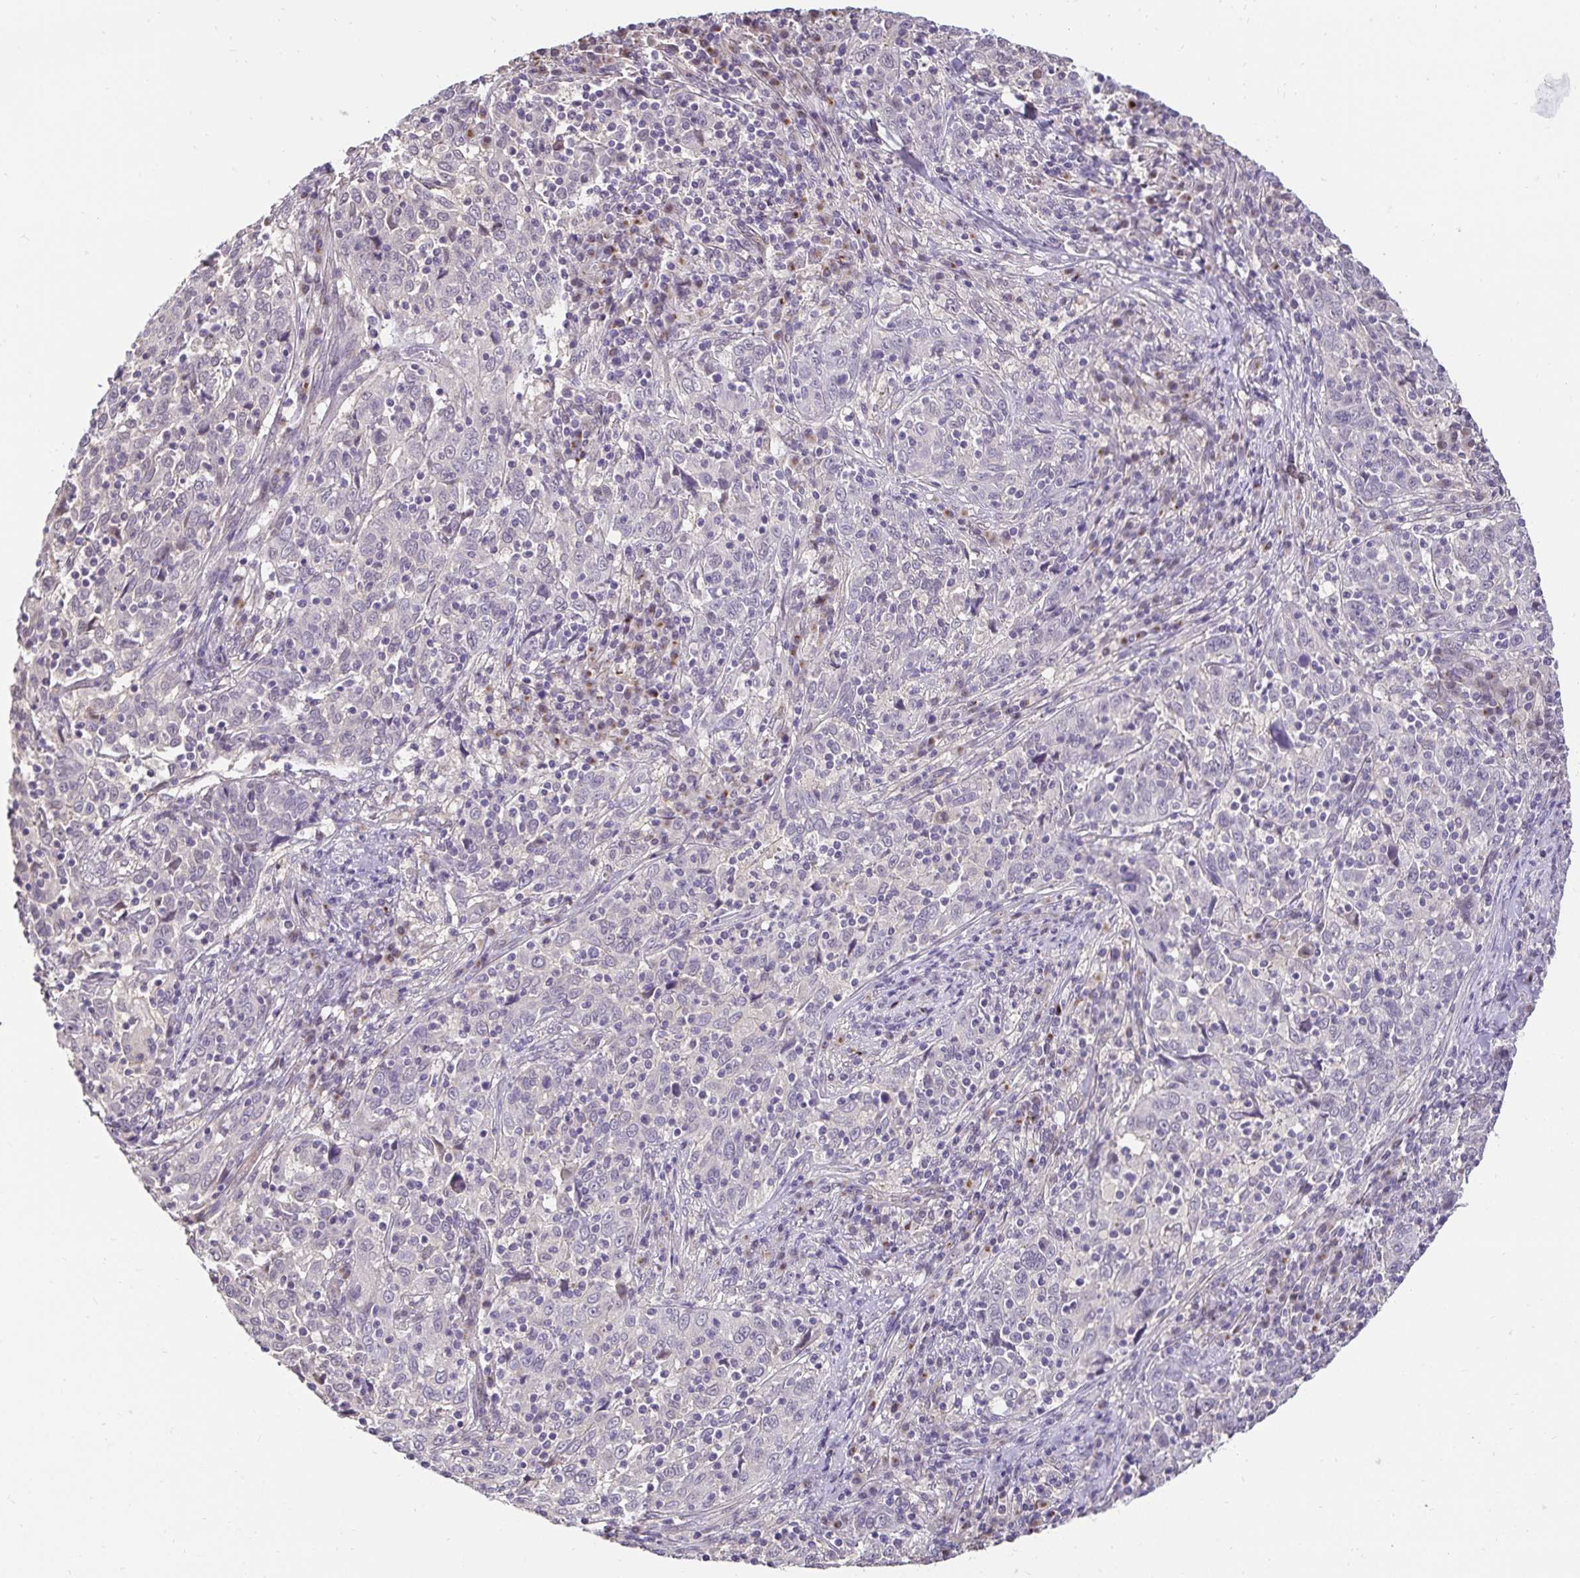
{"staining": {"intensity": "negative", "quantity": "none", "location": "none"}, "tissue": "cervical cancer", "cell_type": "Tumor cells", "image_type": "cancer", "snomed": [{"axis": "morphology", "description": "Squamous cell carcinoma, NOS"}, {"axis": "topography", "description": "Cervix"}], "caption": "An image of human squamous cell carcinoma (cervical) is negative for staining in tumor cells.", "gene": "SLC9A1", "patient": {"sex": "female", "age": 46}}